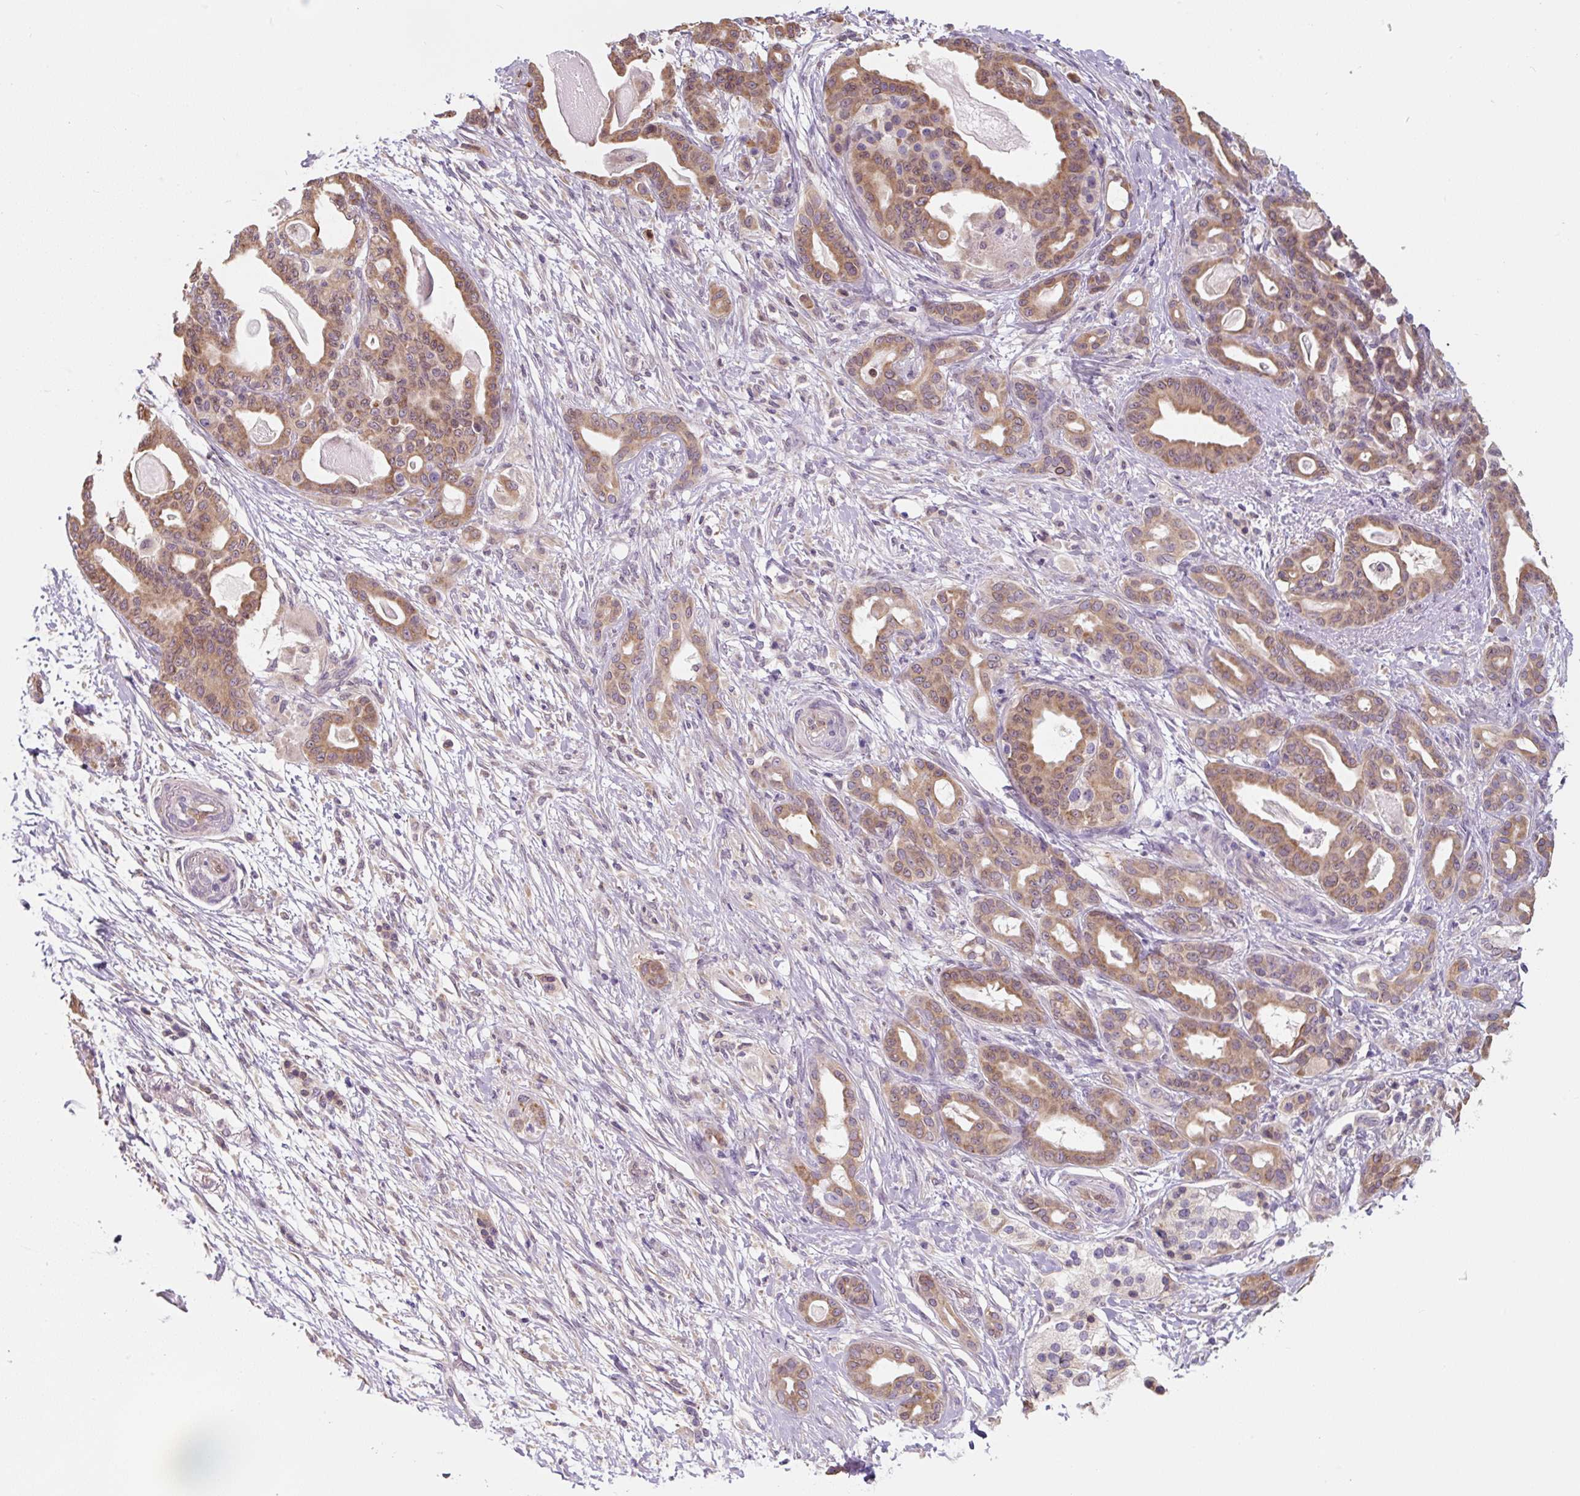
{"staining": {"intensity": "moderate", "quantity": ">75%", "location": "cytoplasmic/membranous,nuclear"}, "tissue": "pancreatic cancer", "cell_type": "Tumor cells", "image_type": "cancer", "snomed": [{"axis": "morphology", "description": "Adenocarcinoma, NOS"}, {"axis": "topography", "description": "Pancreas"}], "caption": "The histopathology image displays immunohistochemical staining of pancreatic cancer. There is moderate cytoplasmic/membranous and nuclear positivity is identified in approximately >75% of tumor cells.", "gene": "ASRGL1", "patient": {"sex": "male", "age": 63}}